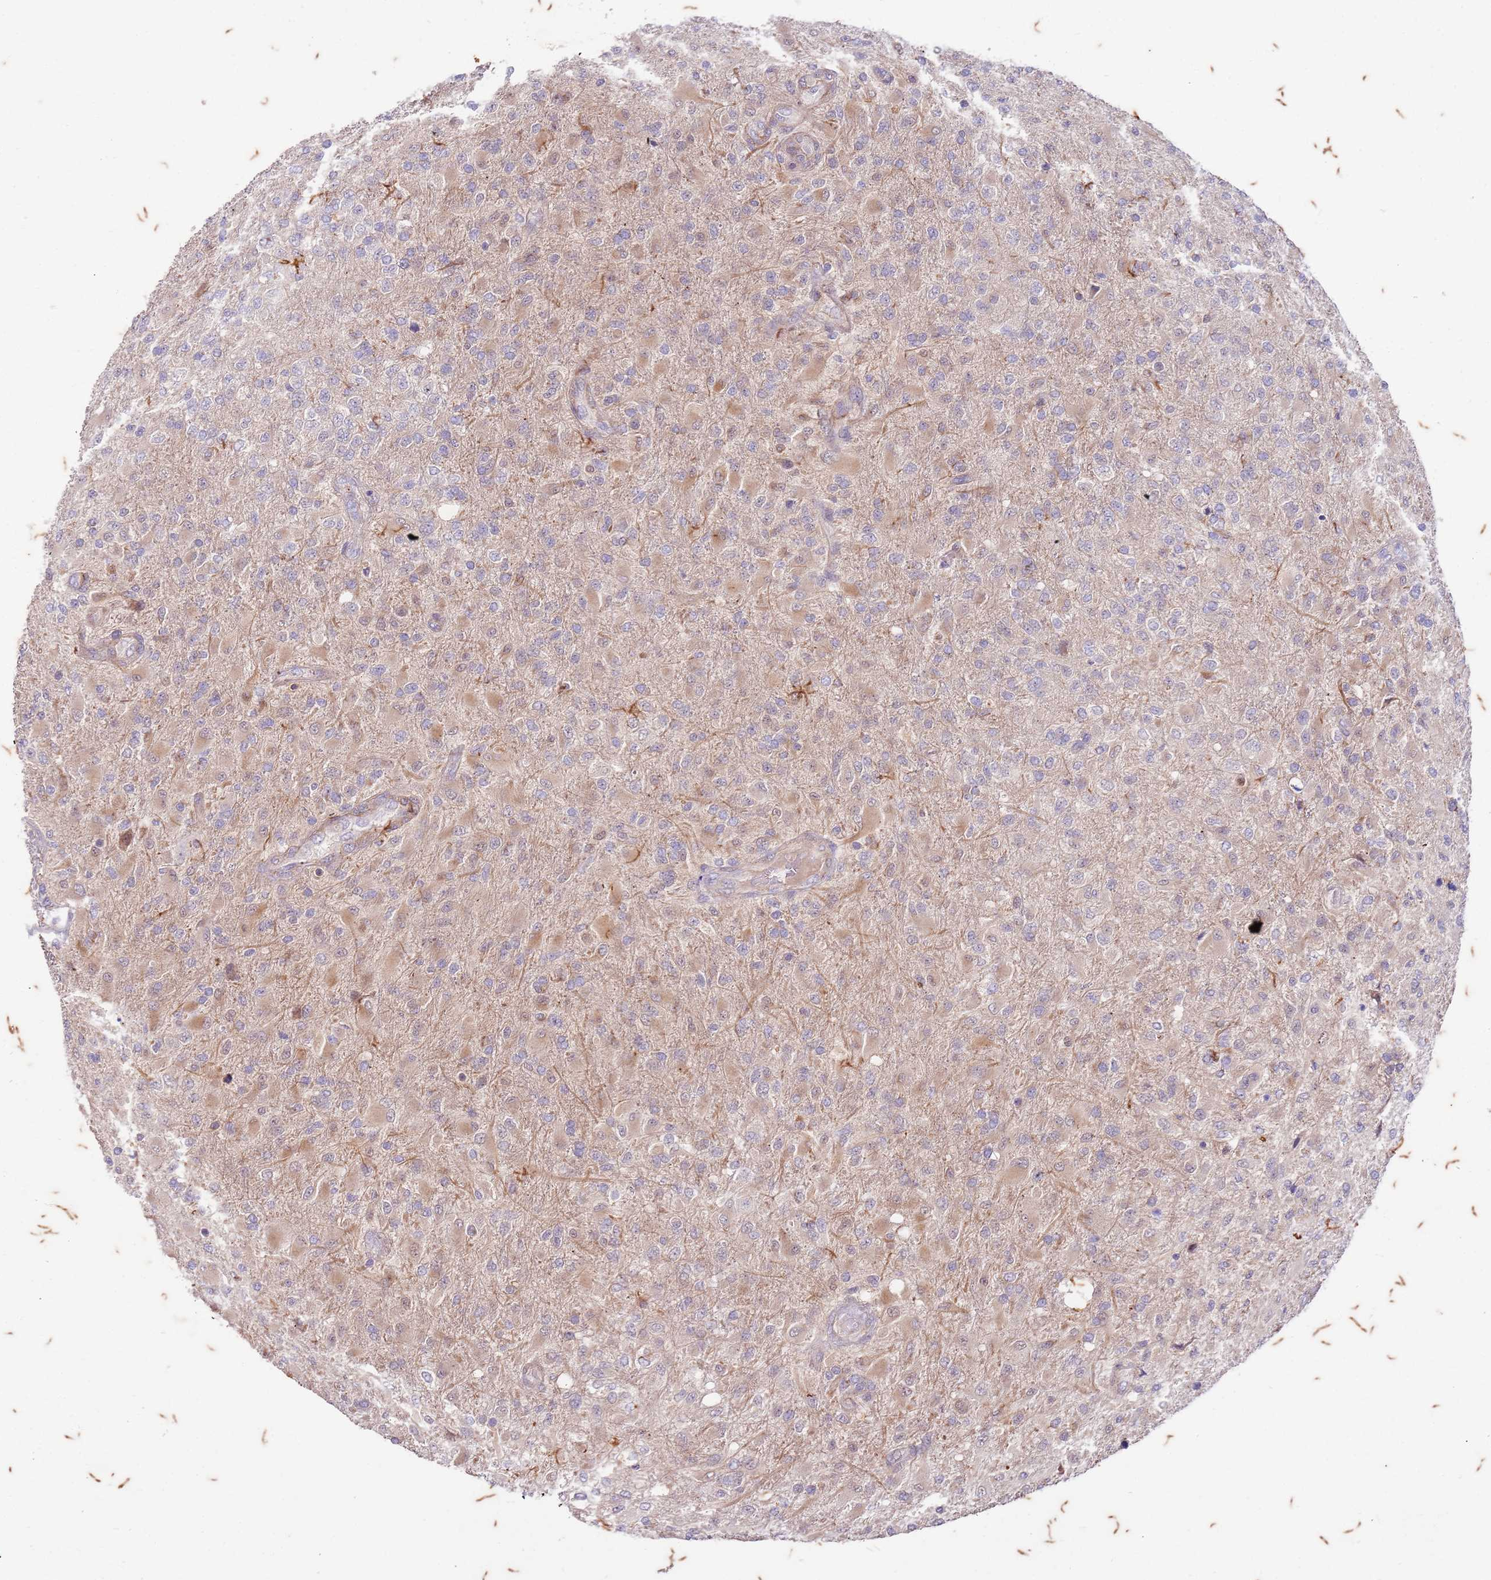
{"staining": {"intensity": "weak", "quantity": "25%-75%", "location": "cytoplasmic/membranous"}, "tissue": "glioma", "cell_type": "Tumor cells", "image_type": "cancer", "snomed": [{"axis": "morphology", "description": "Glioma, malignant, Low grade"}, {"axis": "topography", "description": "Brain"}], "caption": "Brown immunohistochemical staining in glioma demonstrates weak cytoplasmic/membranous expression in about 25%-75% of tumor cells.", "gene": "RAPGEF3", "patient": {"sex": "male", "age": 65}}